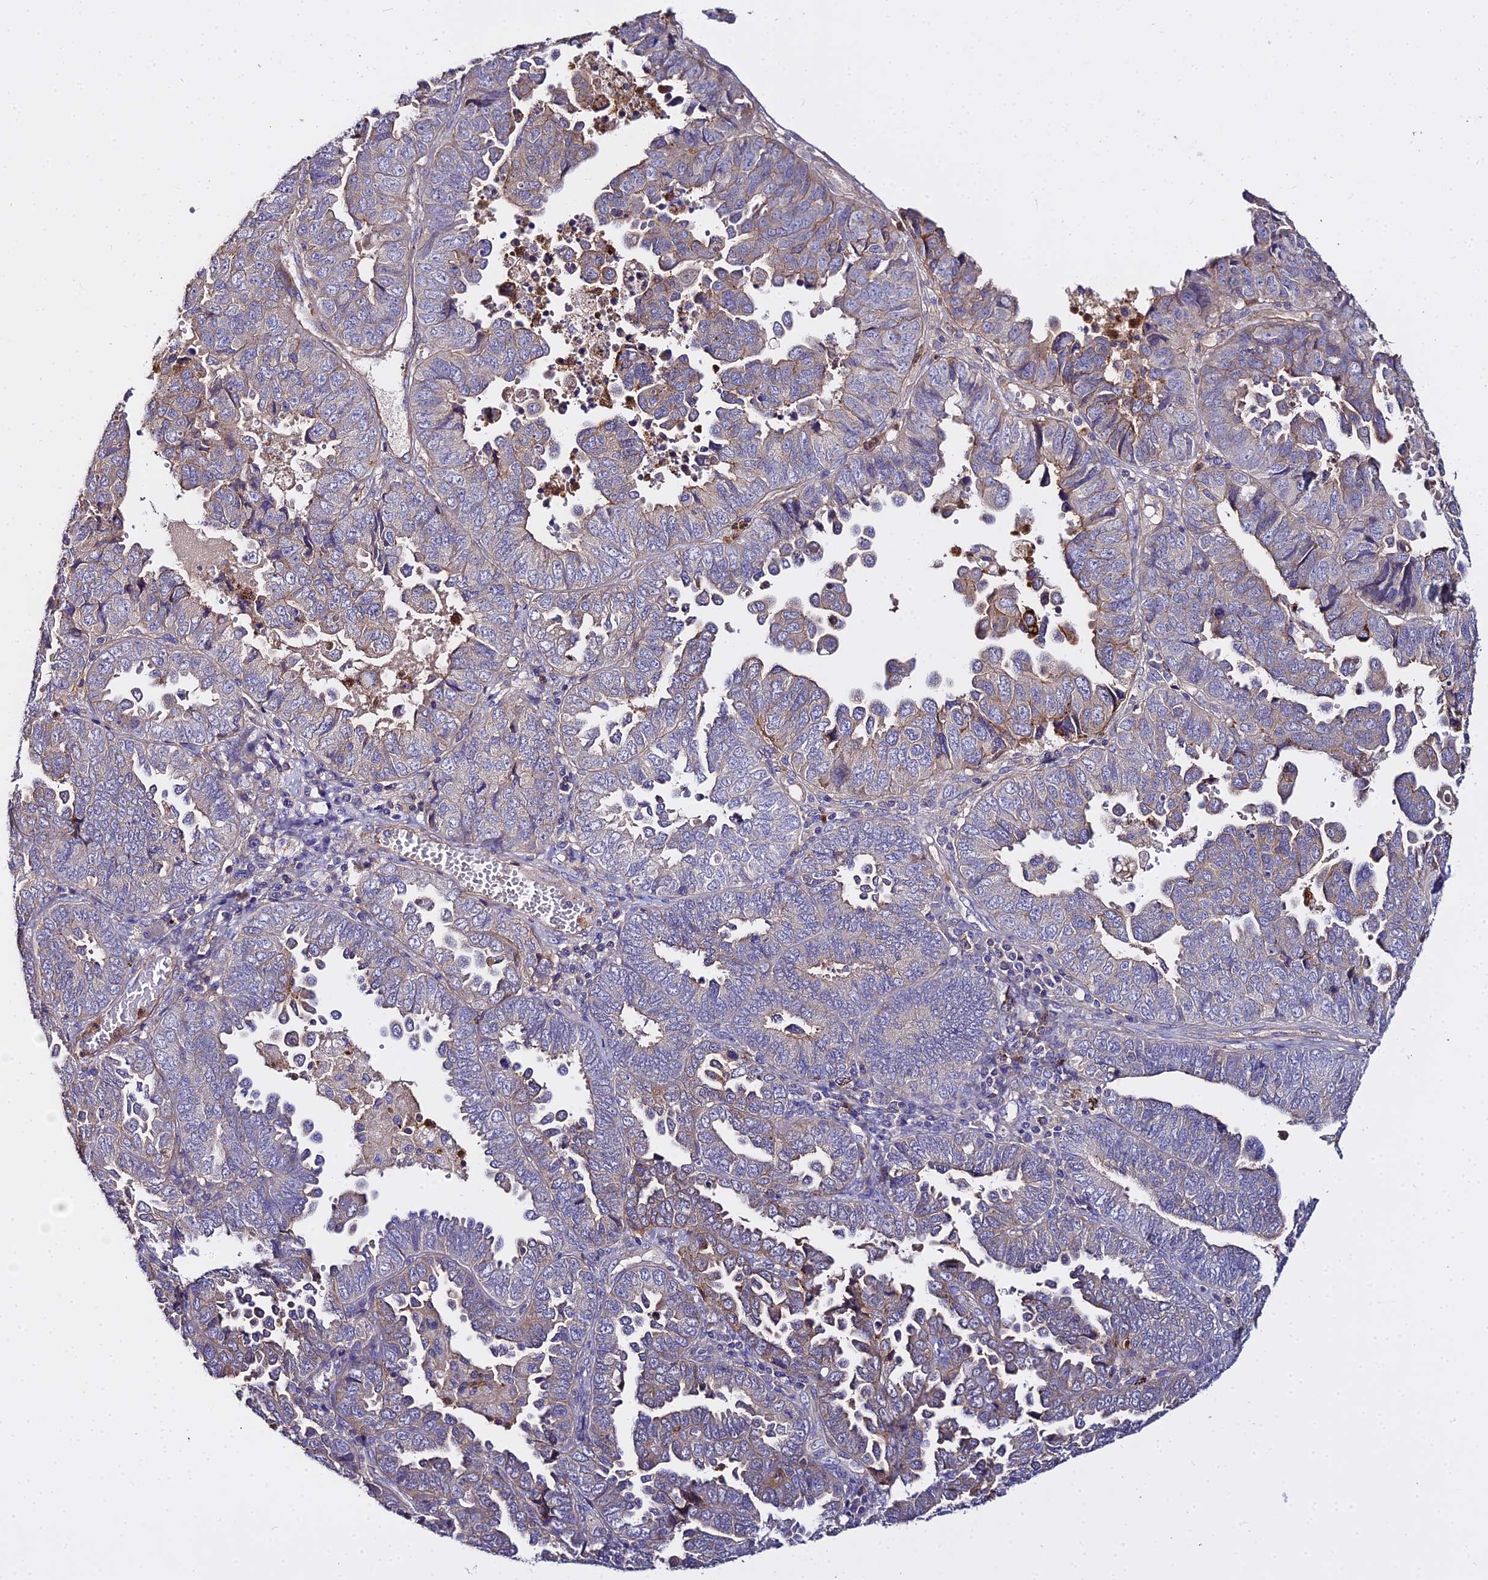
{"staining": {"intensity": "moderate", "quantity": "<25%", "location": "cytoplasmic/membranous"}, "tissue": "endometrial cancer", "cell_type": "Tumor cells", "image_type": "cancer", "snomed": [{"axis": "morphology", "description": "Adenocarcinoma, NOS"}, {"axis": "topography", "description": "Endometrium"}], "caption": "Brown immunohistochemical staining in adenocarcinoma (endometrial) displays moderate cytoplasmic/membranous staining in about <25% of tumor cells.", "gene": "GLYAT", "patient": {"sex": "female", "age": 79}}